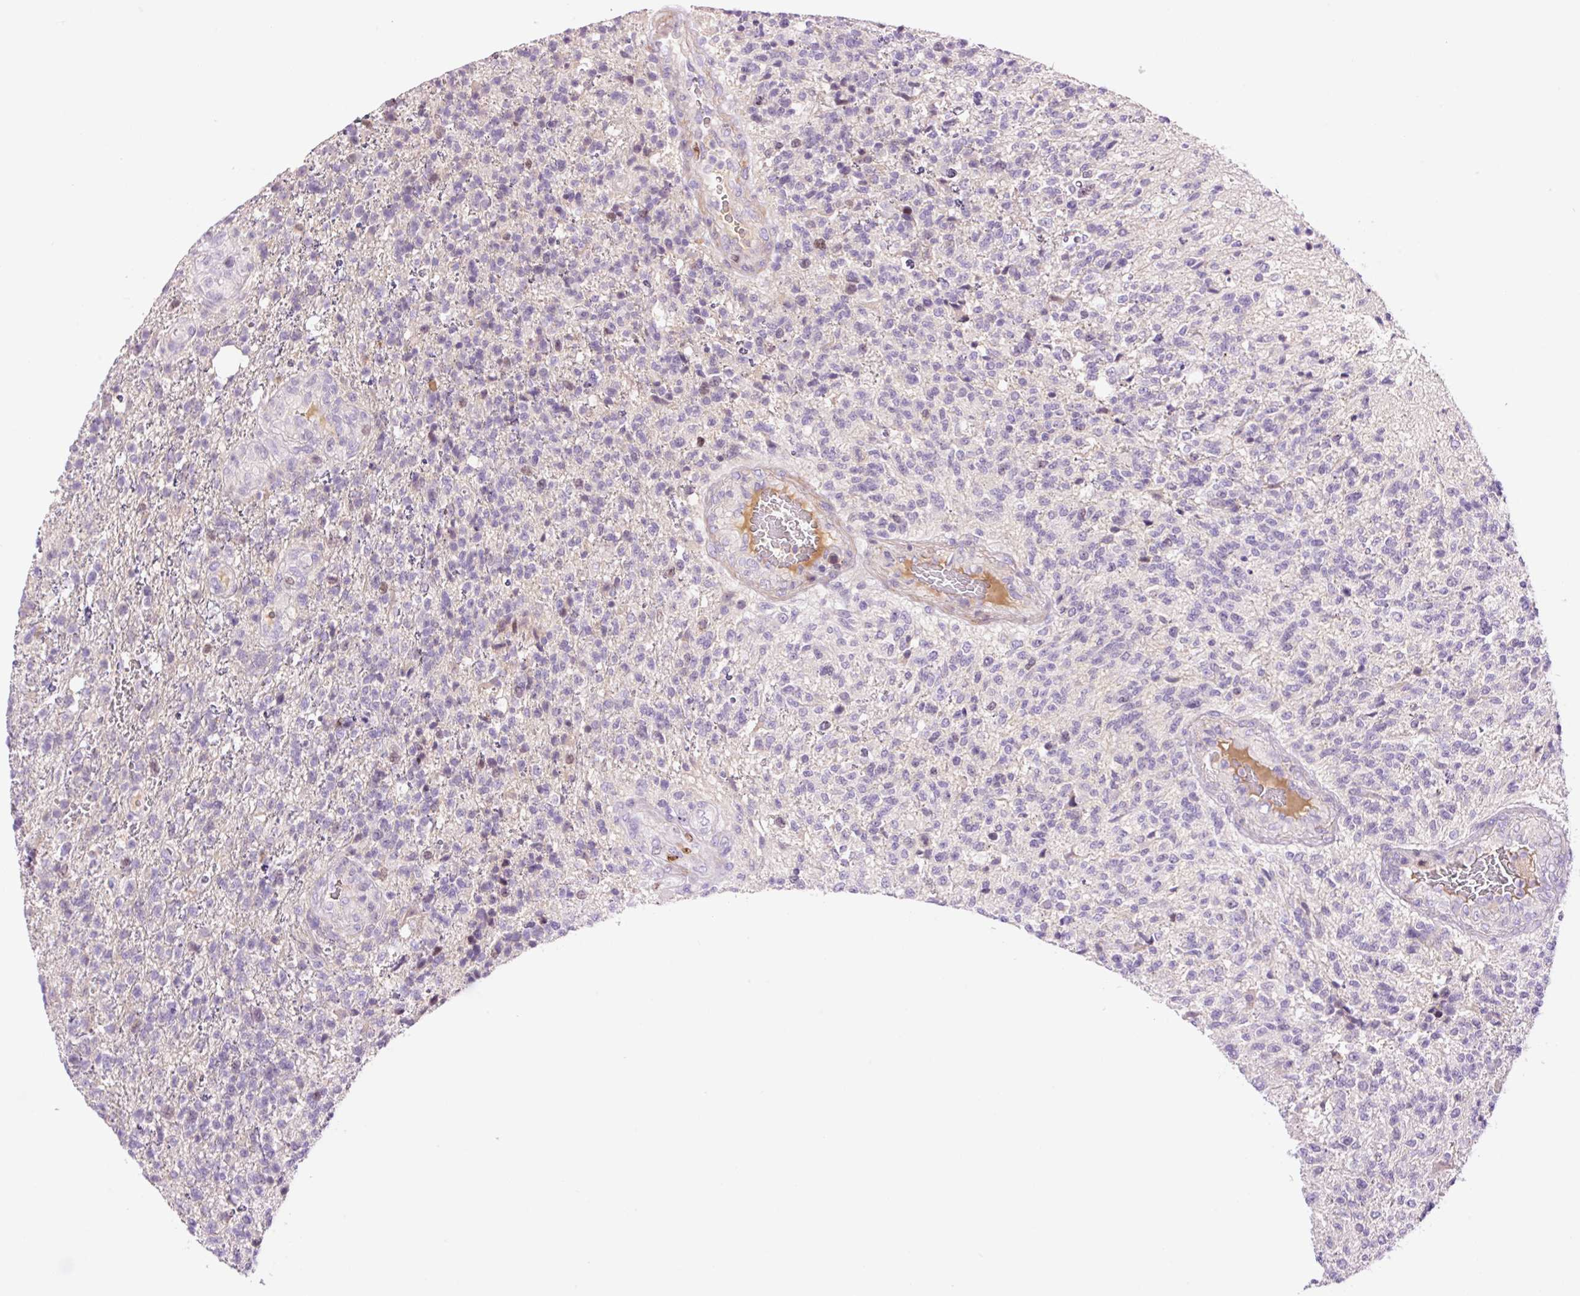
{"staining": {"intensity": "negative", "quantity": "none", "location": "none"}, "tissue": "glioma", "cell_type": "Tumor cells", "image_type": "cancer", "snomed": [{"axis": "morphology", "description": "Glioma, malignant, High grade"}, {"axis": "topography", "description": "Brain"}], "caption": "Photomicrograph shows no significant protein positivity in tumor cells of glioma. Brightfield microscopy of IHC stained with DAB (brown) and hematoxylin (blue), captured at high magnification.", "gene": "DPPA4", "patient": {"sex": "male", "age": 56}}